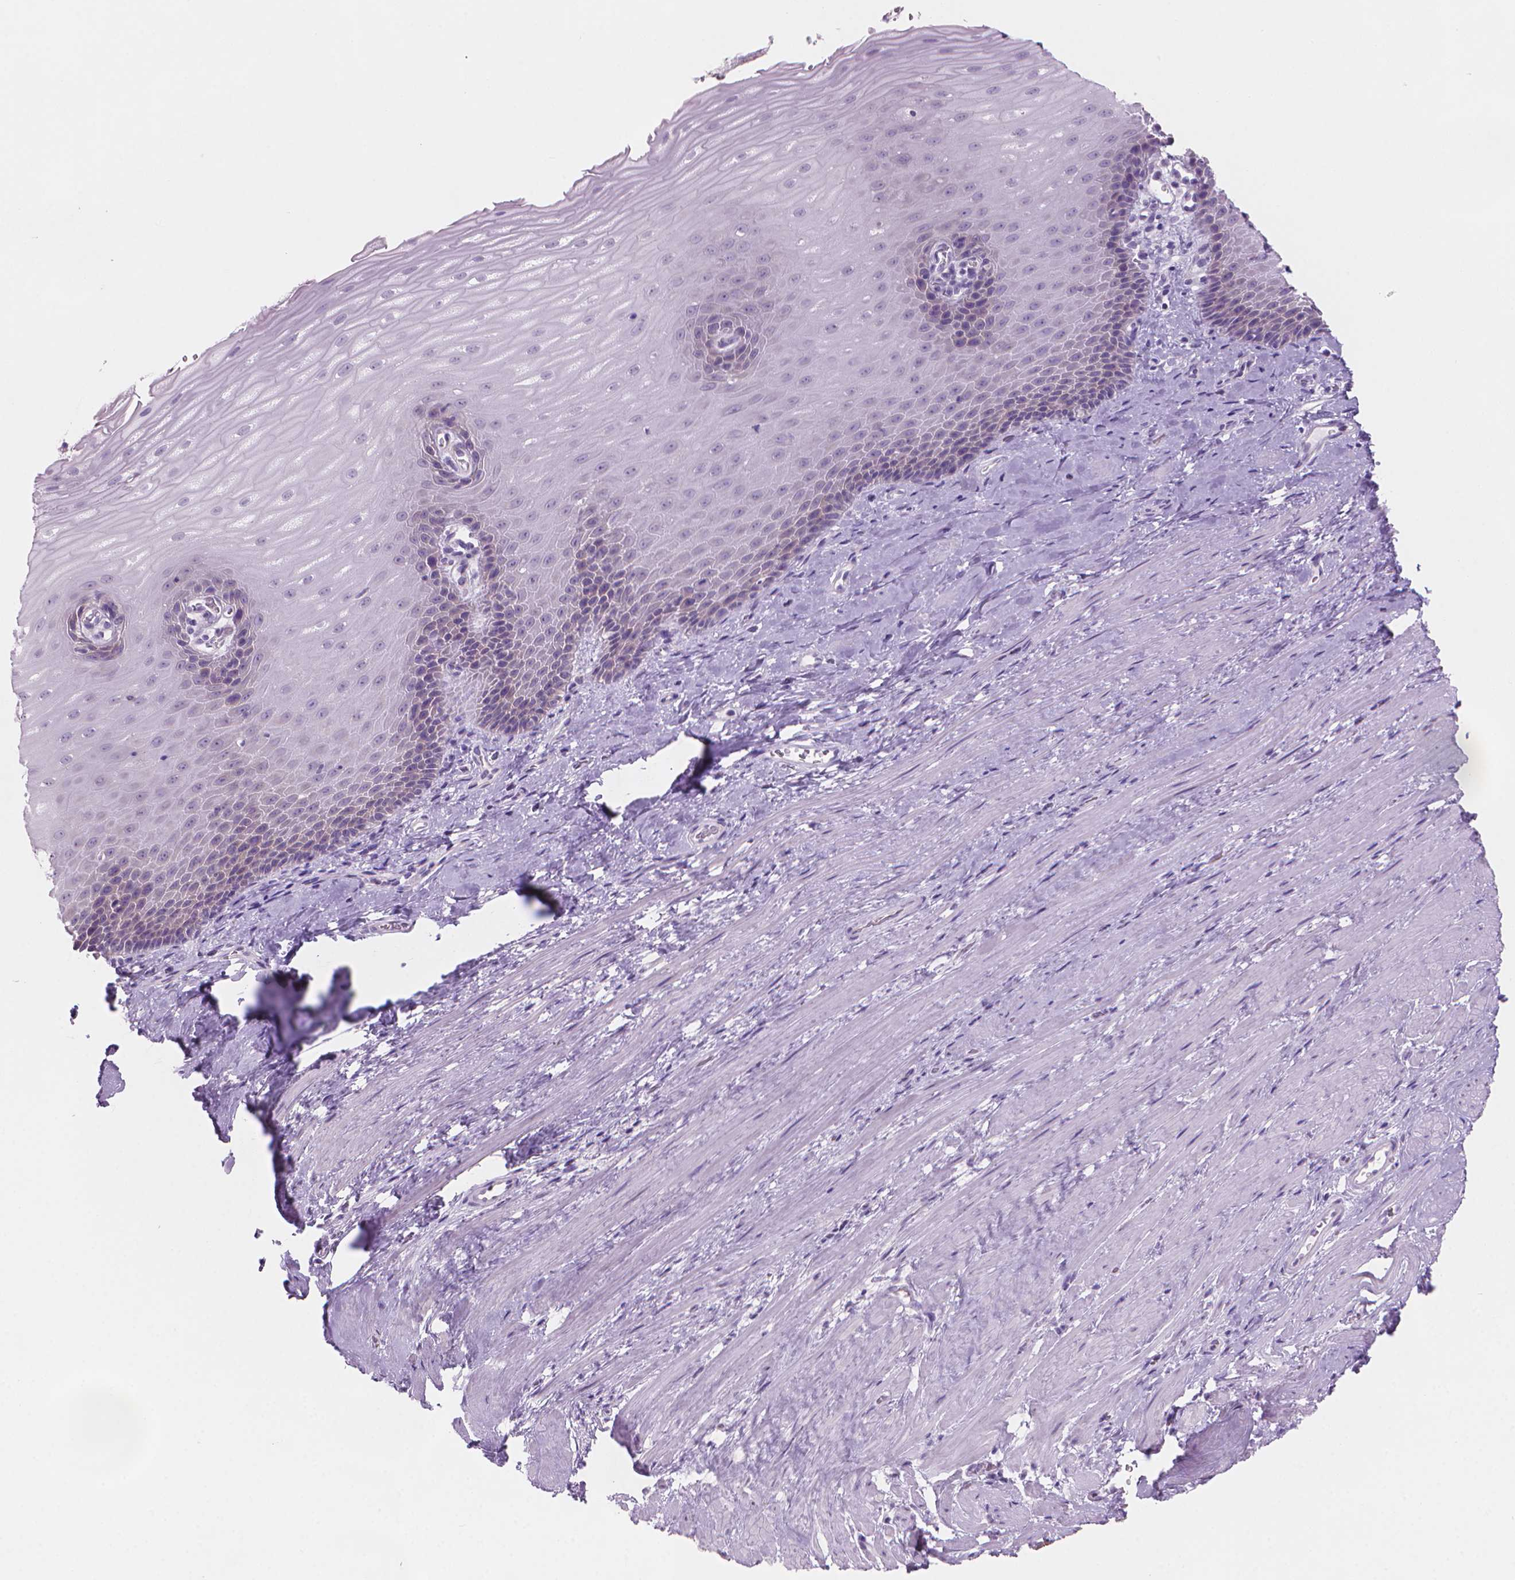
{"staining": {"intensity": "weak", "quantity": "<25%", "location": "cytoplasmic/membranous"}, "tissue": "esophagus", "cell_type": "Squamous epithelial cells", "image_type": "normal", "snomed": [{"axis": "morphology", "description": "Normal tissue, NOS"}, {"axis": "topography", "description": "Esophagus"}], "caption": "Immunohistochemical staining of benign human esophagus demonstrates no significant positivity in squamous epithelial cells. (DAB IHC with hematoxylin counter stain).", "gene": "ENSG00000187186", "patient": {"sex": "male", "age": 64}}